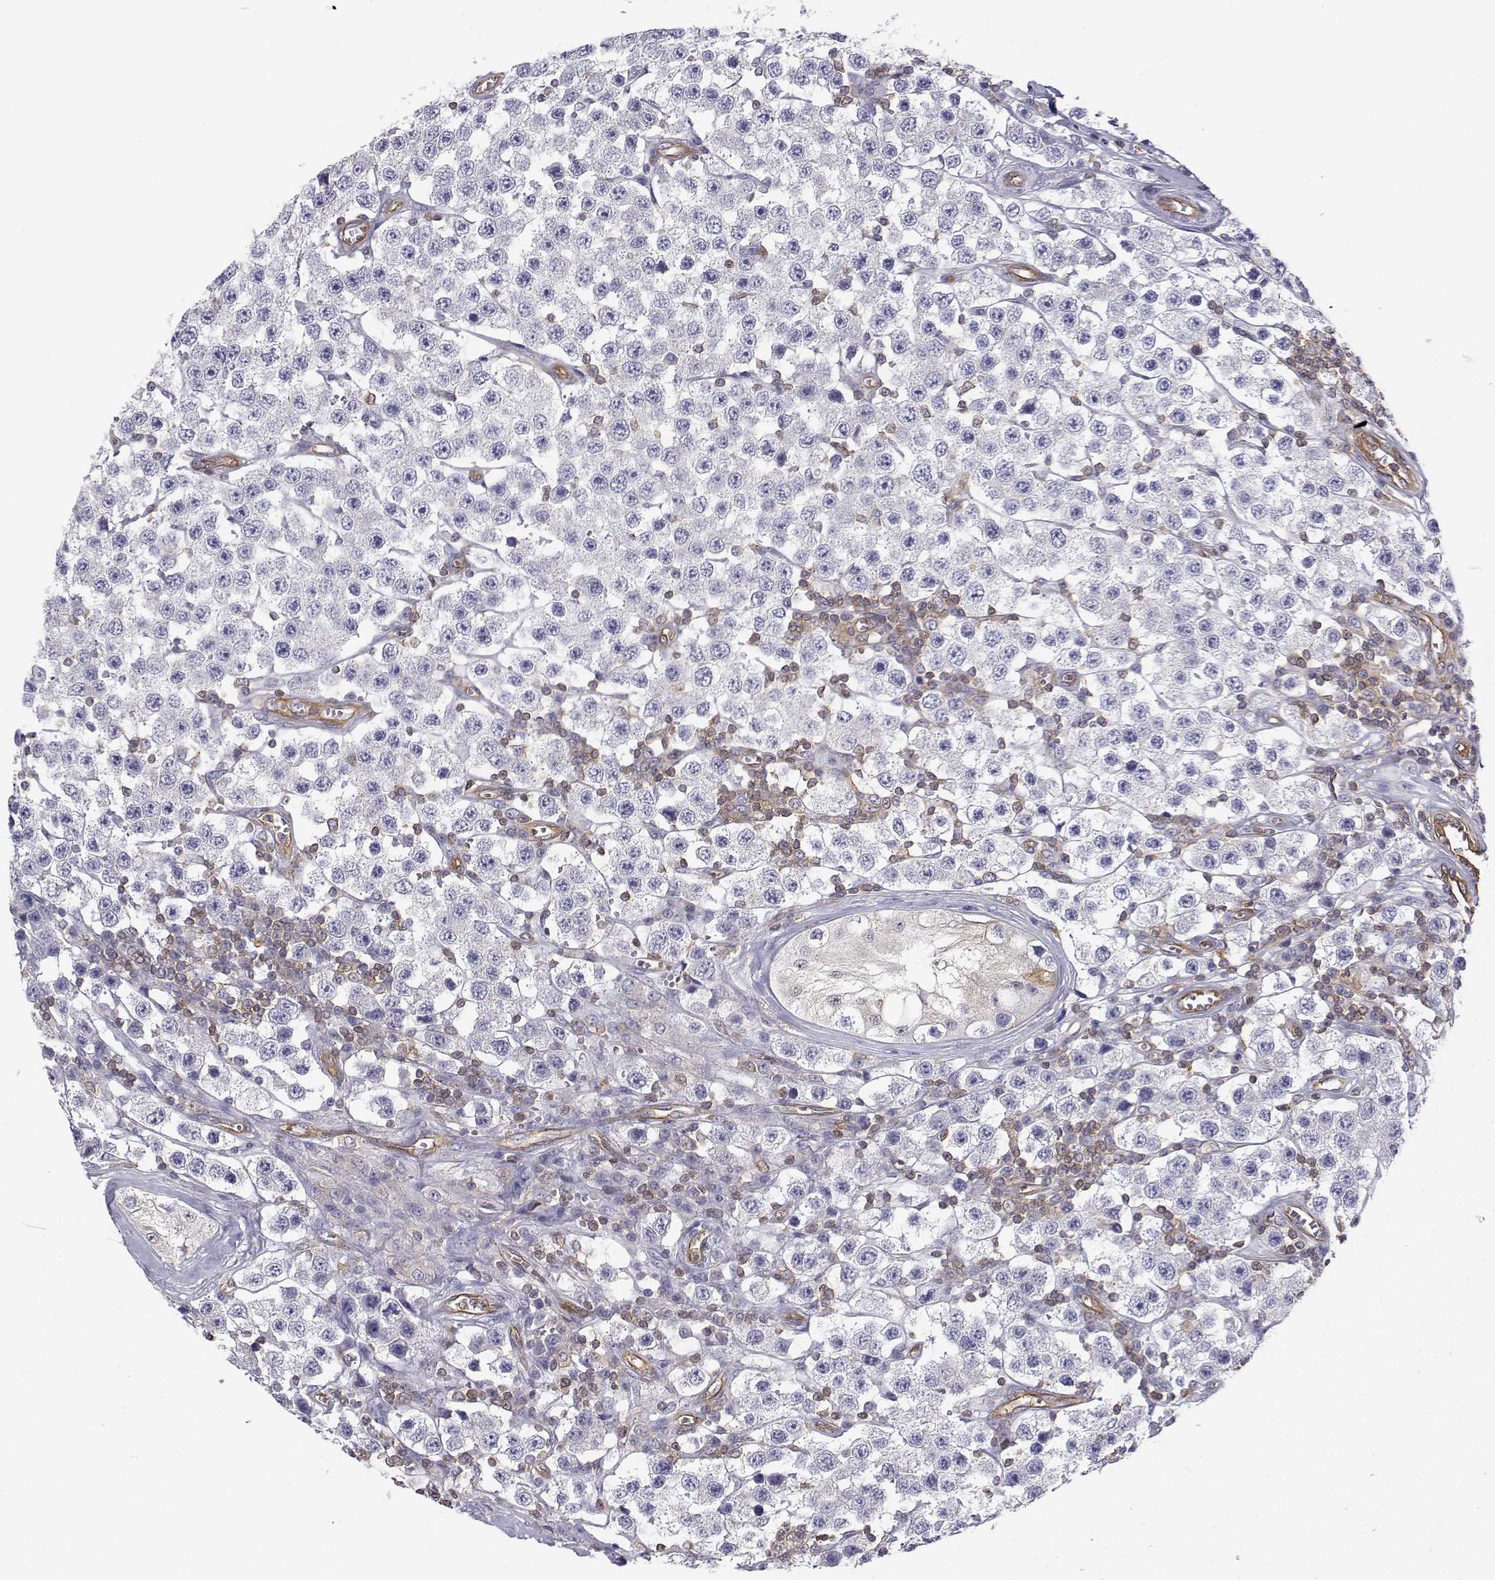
{"staining": {"intensity": "negative", "quantity": "none", "location": "none"}, "tissue": "testis cancer", "cell_type": "Tumor cells", "image_type": "cancer", "snomed": [{"axis": "morphology", "description": "Seminoma, NOS"}, {"axis": "topography", "description": "Testis"}], "caption": "DAB (3,3'-diaminobenzidine) immunohistochemical staining of human seminoma (testis) reveals no significant expression in tumor cells.", "gene": "MYH9", "patient": {"sex": "male", "age": 34}}